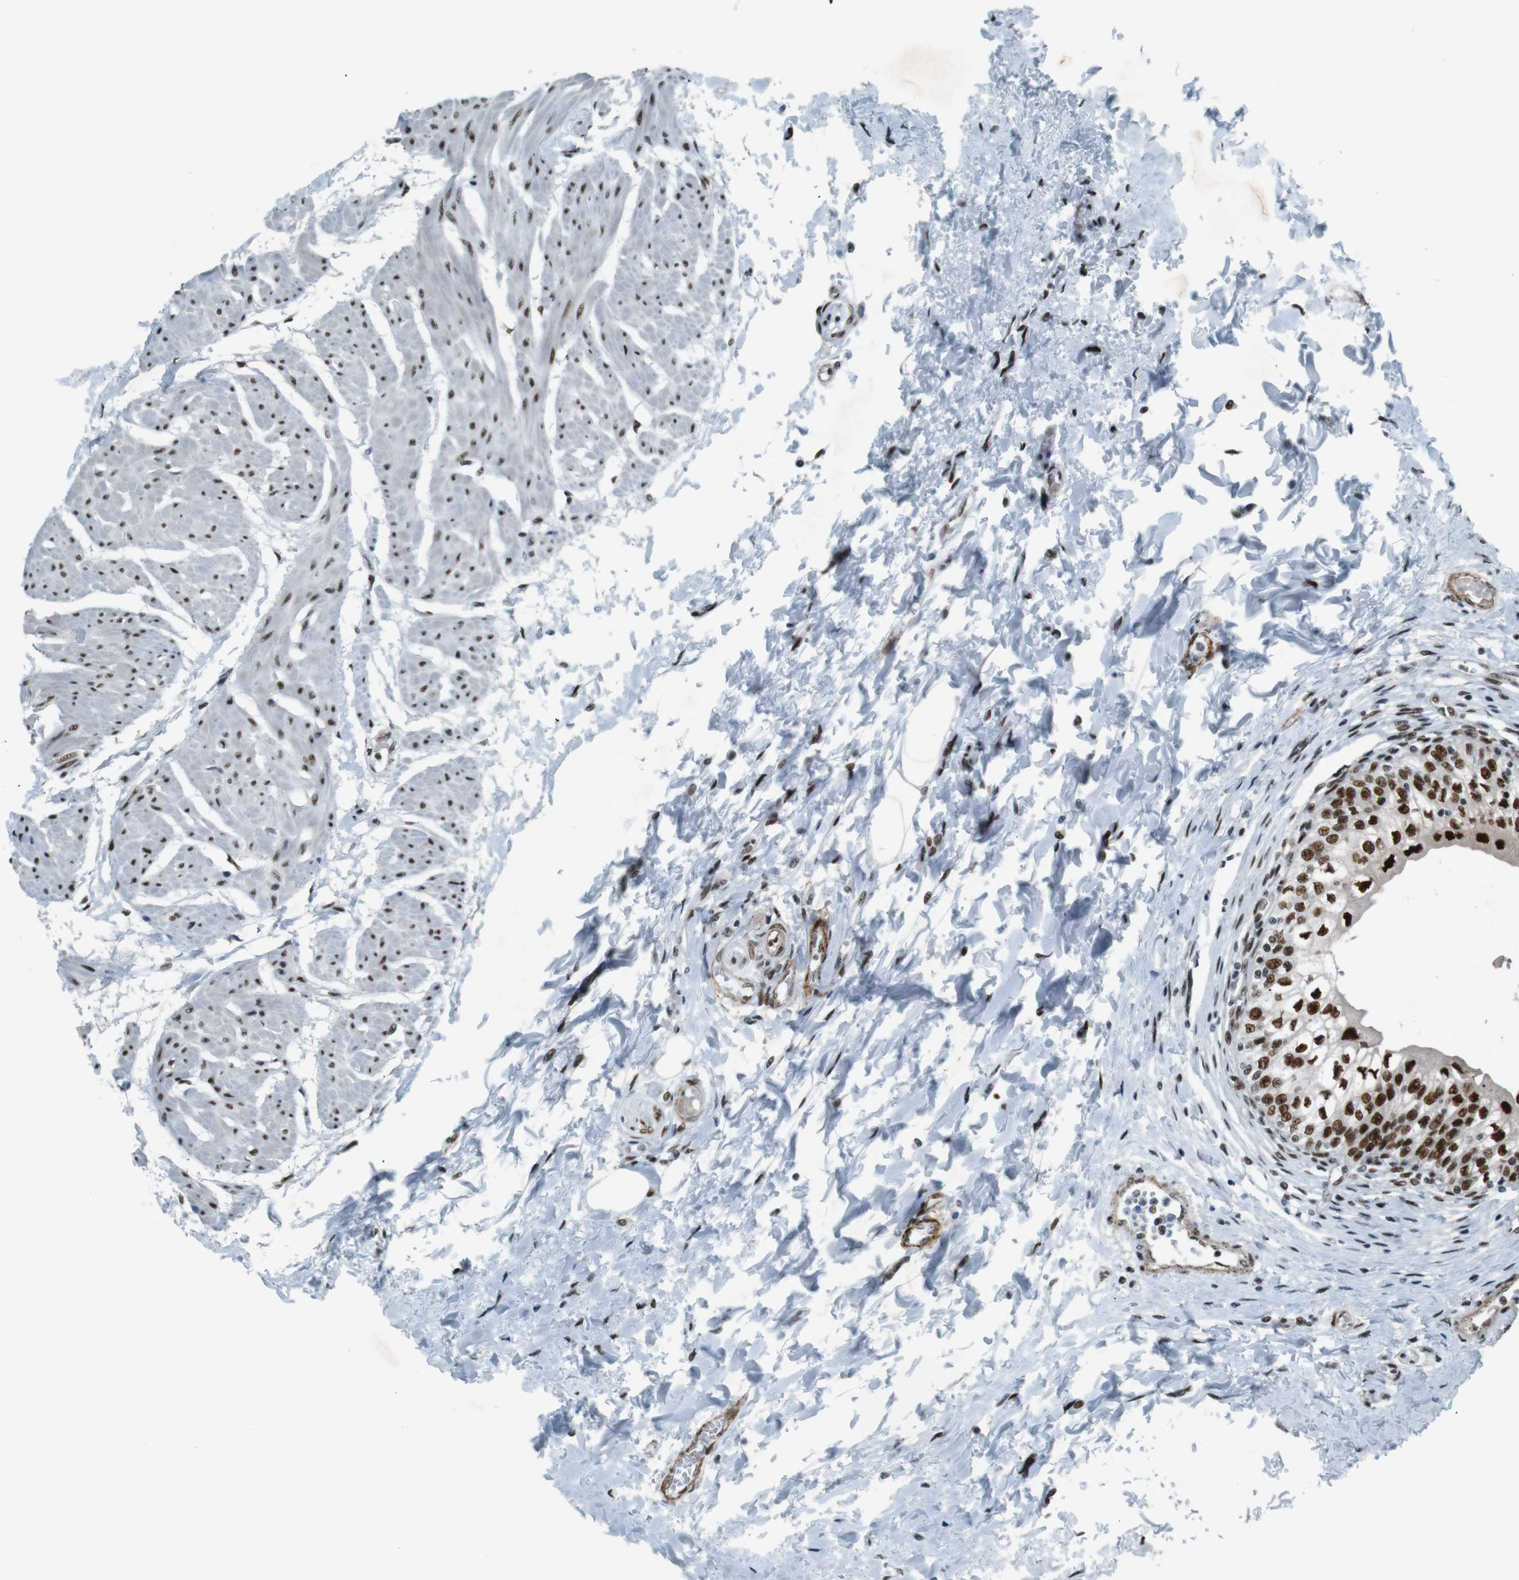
{"staining": {"intensity": "strong", "quantity": ">75%", "location": "nuclear"}, "tissue": "urinary bladder", "cell_type": "Urothelial cells", "image_type": "normal", "snomed": [{"axis": "morphology", "description": "Normal tissue, NOS"}, {"axis": "topography", "description": "Urinary bladder"}], "caption": "Strong nuclear staining is present in approximately >75% of urothelial cells in normal urinary bladder.", "gene": "HEXIM1", "patient": {"sex": "male", "age": 55}}